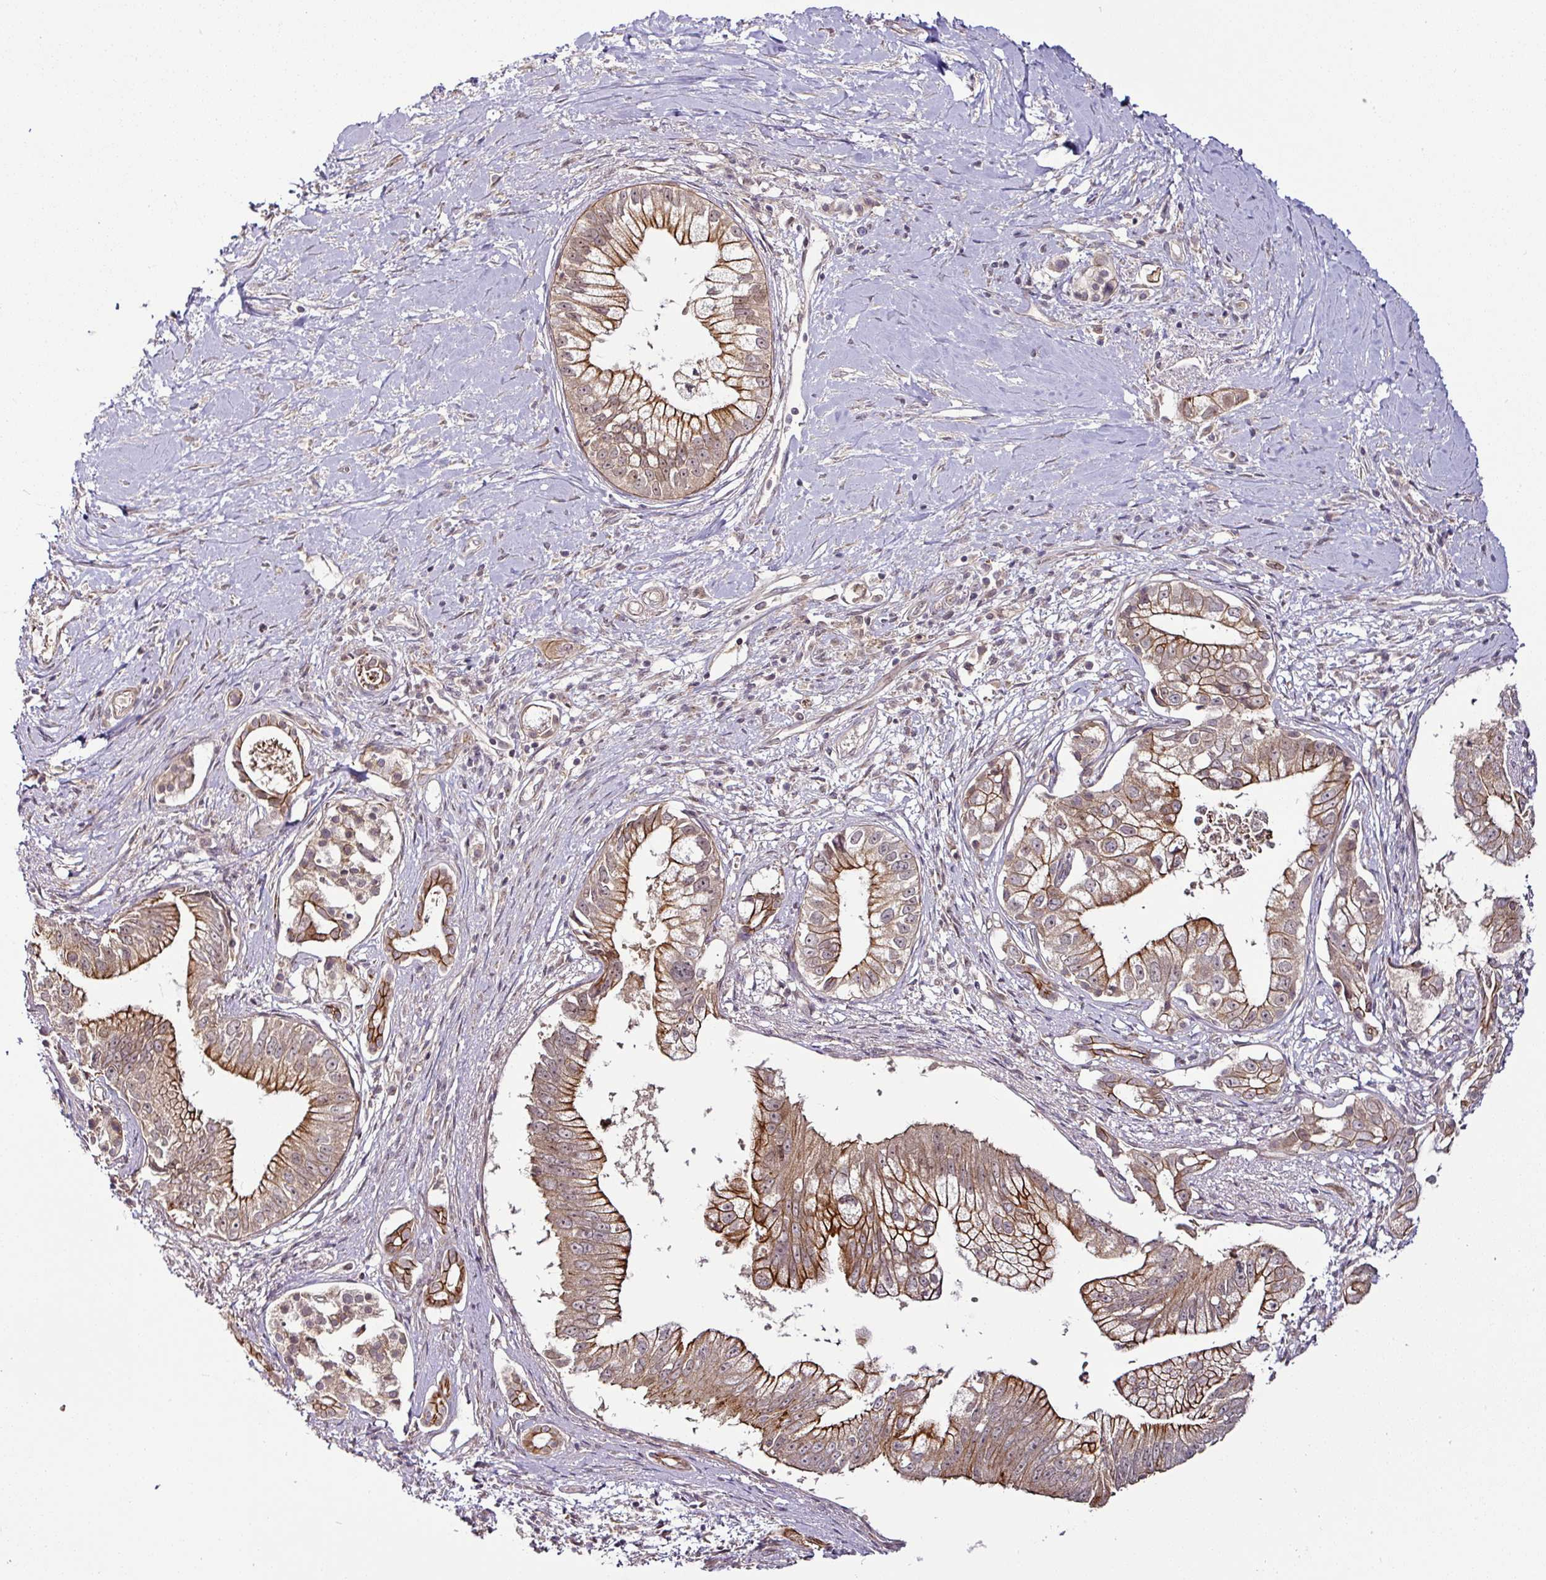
{"staining": {"intensity": "moderate", "quantity": ">75%", "location": "cytoplasmic/membranous,nuclear"}, "tissue": "pancreatic cancer", "cell_type": "Tumor cells", "image_type": "cancer", "snomed": [{"axis": "morphology", "description": "Adenocarcinoma, NOS"}, {"axis": "topography", "description": "Pancreas"}], "caption": "A high-resolution micrograph shows immunohistochemistry staining of pancreatic adenocarcinoma, which exhibits moderate cytoplasmic/membranous and nuclear staining in about >75% of tumor cells. (Brightfield microscopy of DAB IHC at high magnification).", "gene": "DCAF13", "patient": {"sex": "male", "age": 70}}